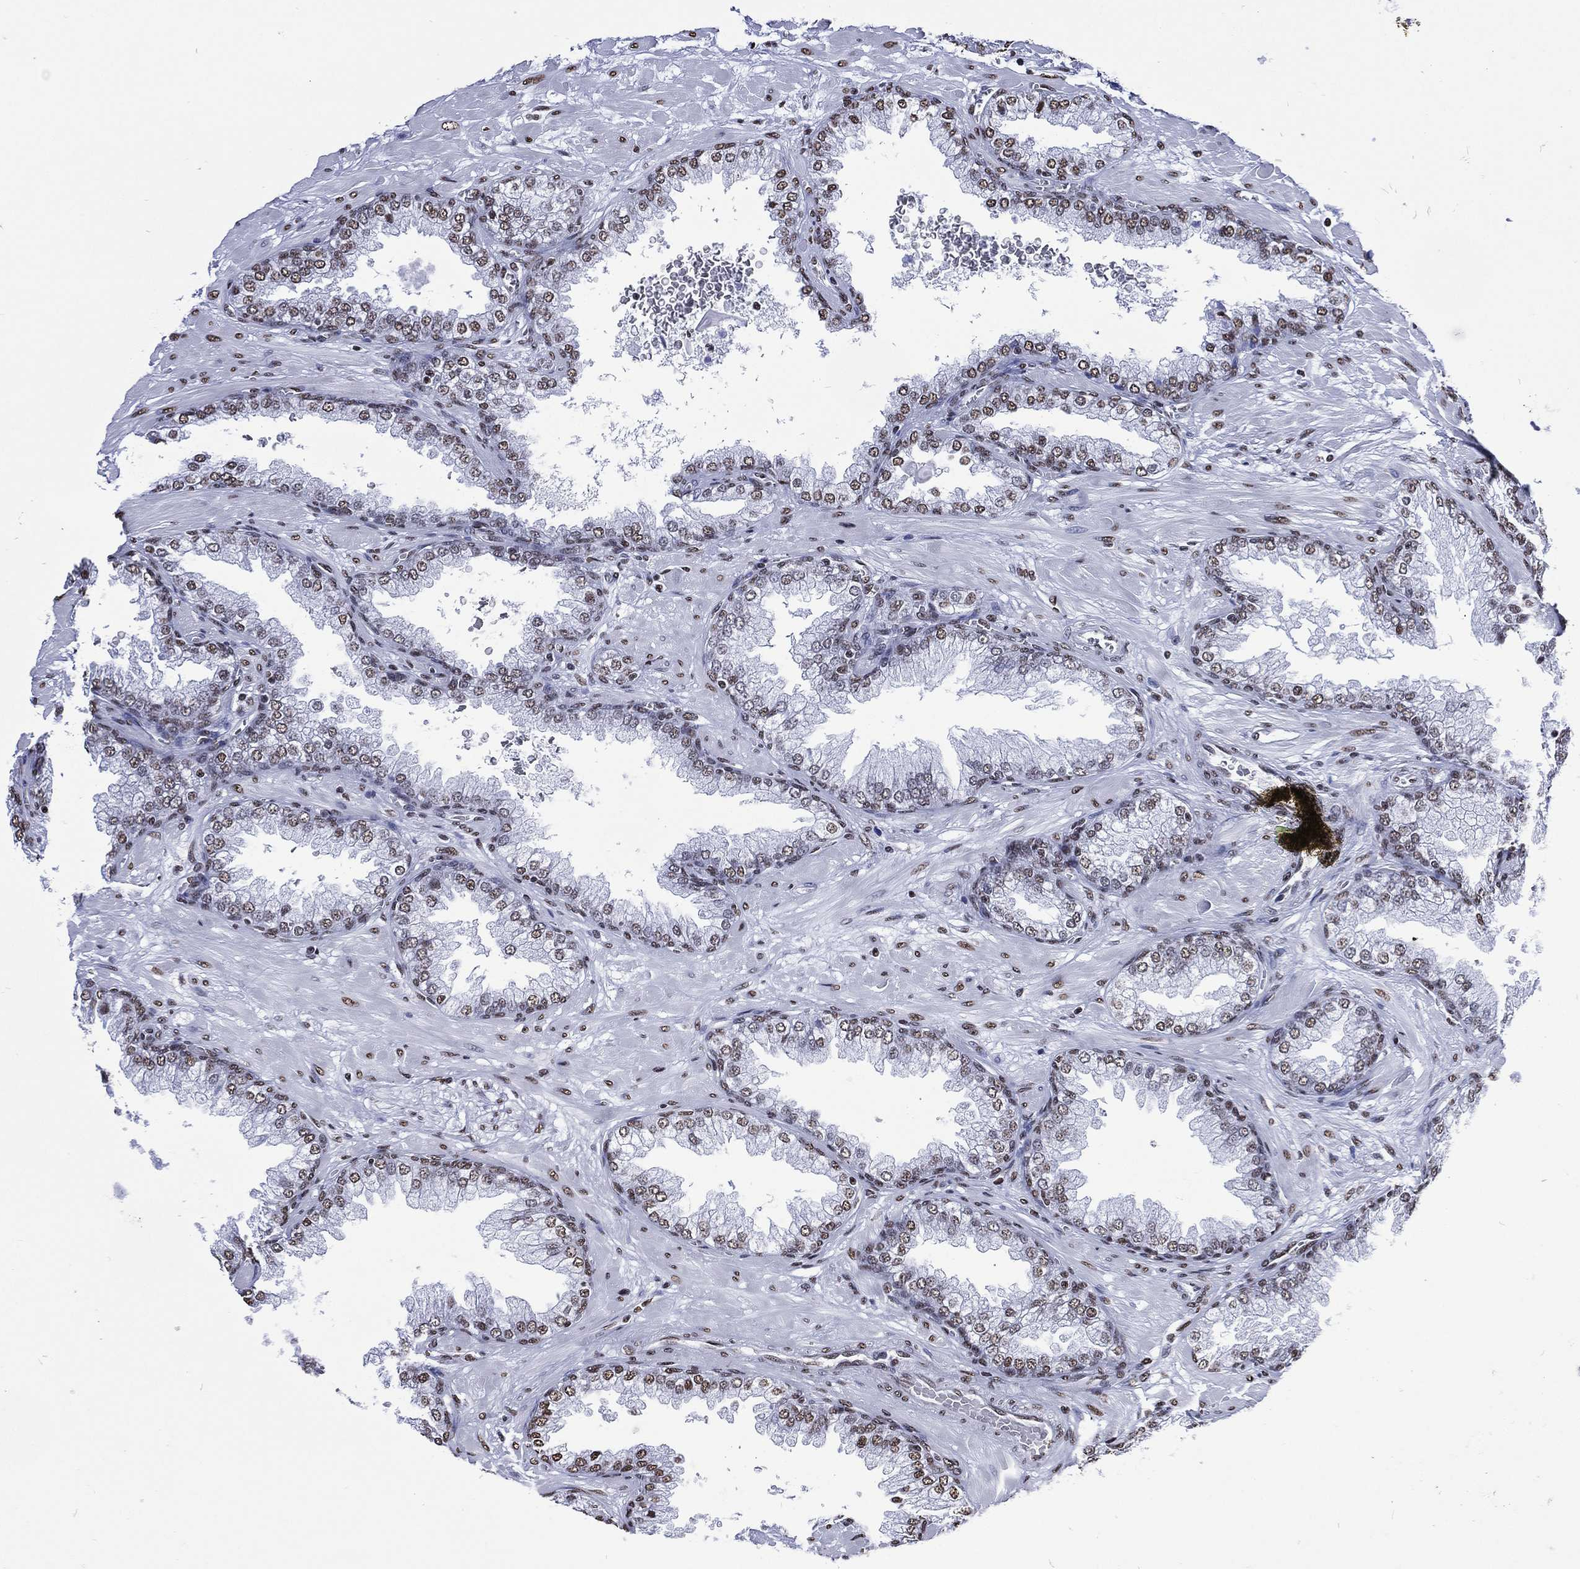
{"staining": {"intensity": "moderate", "quantity": ">75%", "location": "nuclear"}, "tissue": "prostate cancer", "cell_type": "Tumor cells", "image_type": "cancer", "snomed": [{"axis": "morphology", "description": "Adenocarcinoma, Low grade"}, {"axis": "topography", "description": "Prostate"}], "caption": "A medium amount of moderate nuclear positivity is seen in approximately >75% of tumor cells in prostate low-grade adenocarcinoma tissue.", "gene": "RETREG2", "patient": {"sex": "male", "age": 57}}